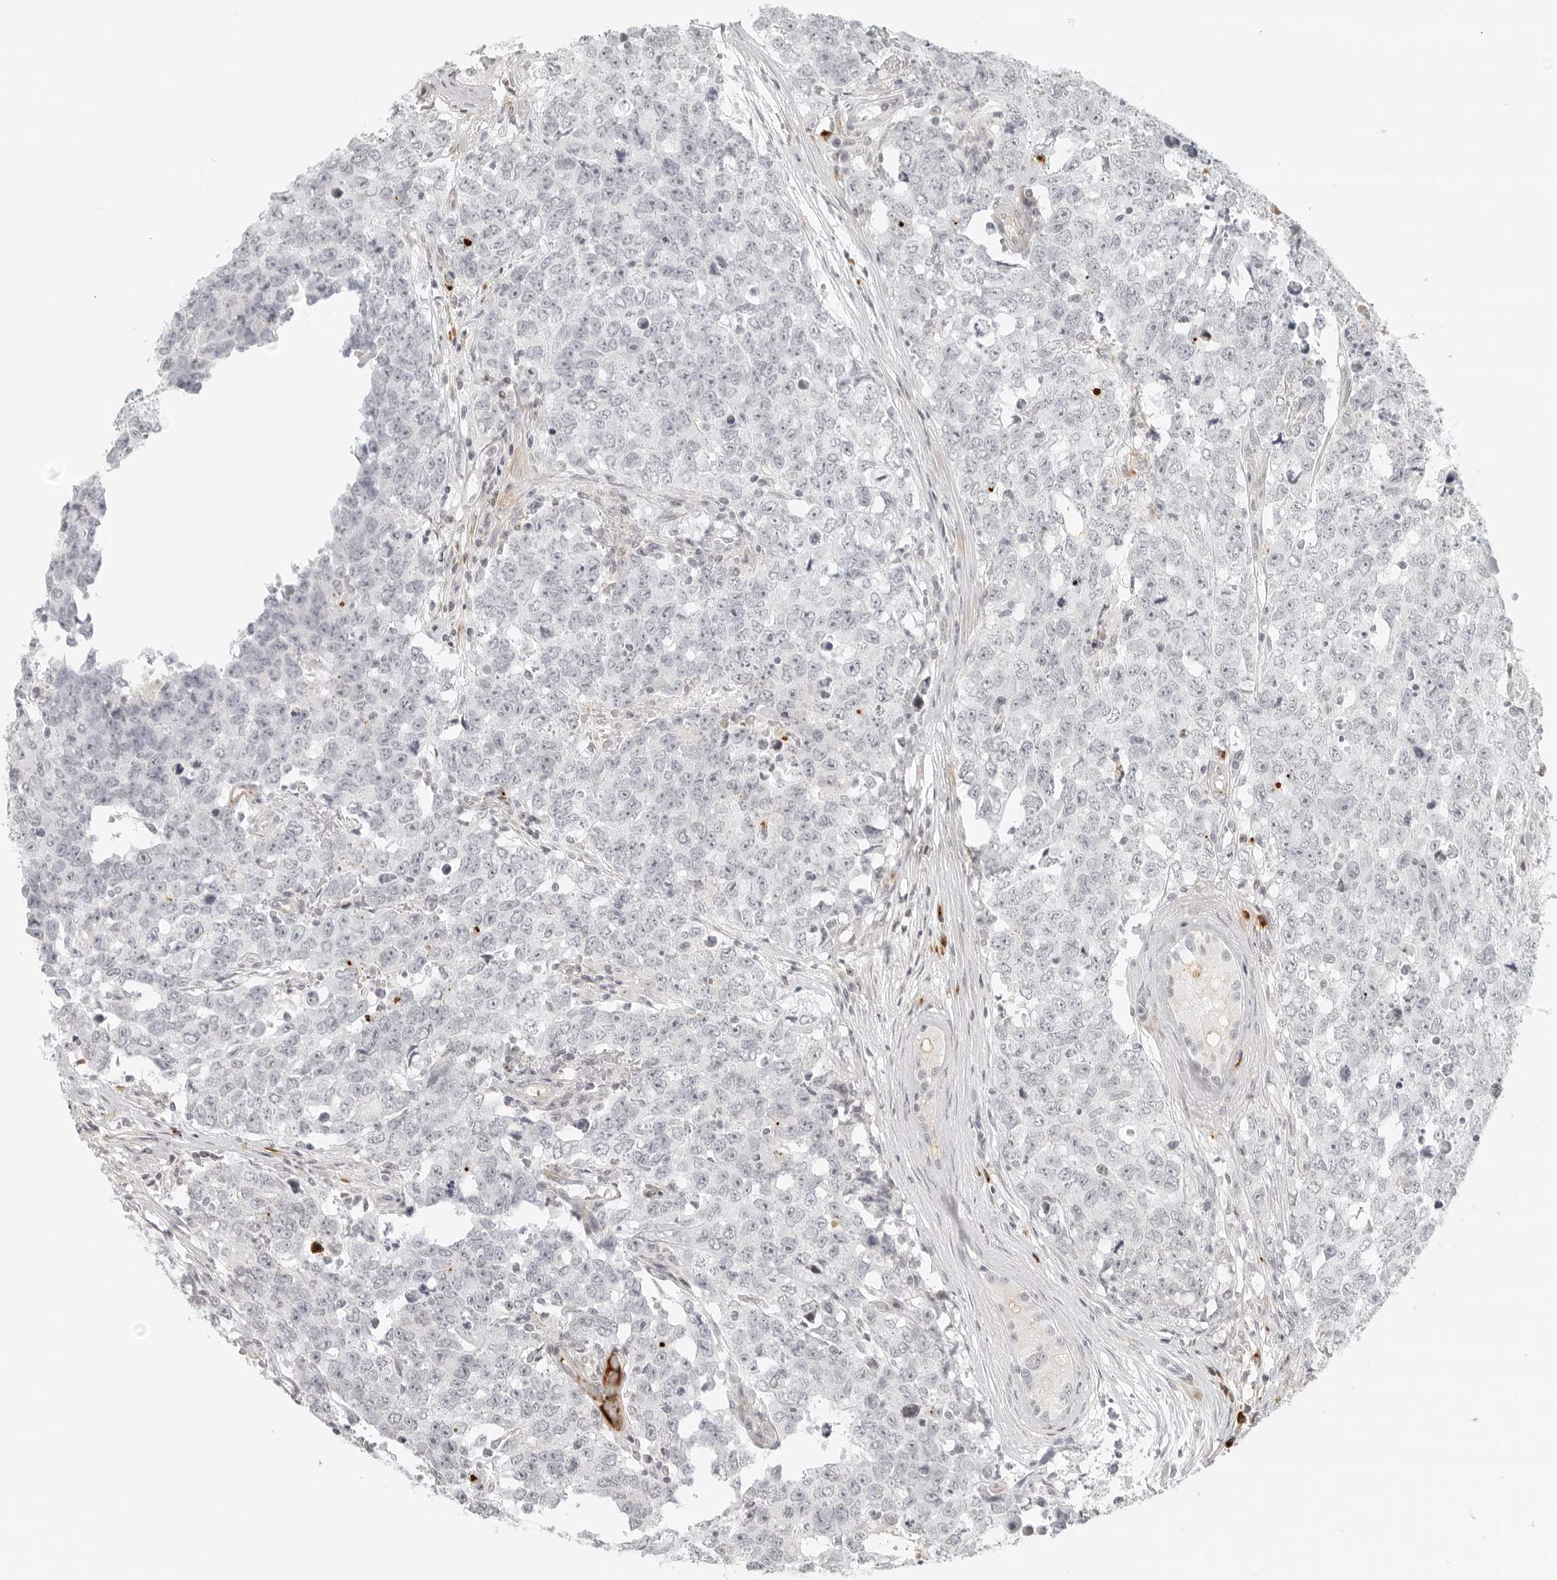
{"staining": {"intensity": "negative", "quantity": "none", "location": "none"}, "tissue": "testis cancer", "cell_type": "Tumor cells", "image_type": "cancer", "snomed": [{"axis": "morphology", "description": "Carcinoma, Embryonal, NOS"}, {"axis": "topography", "description": "Testis"}], "caption": "A photomicrograph of human embryonal carcinoma (testis) is negative for staining in tumor cells.", "gene": "ZNF678", "patient": {"sex": "male", "age": 28}}